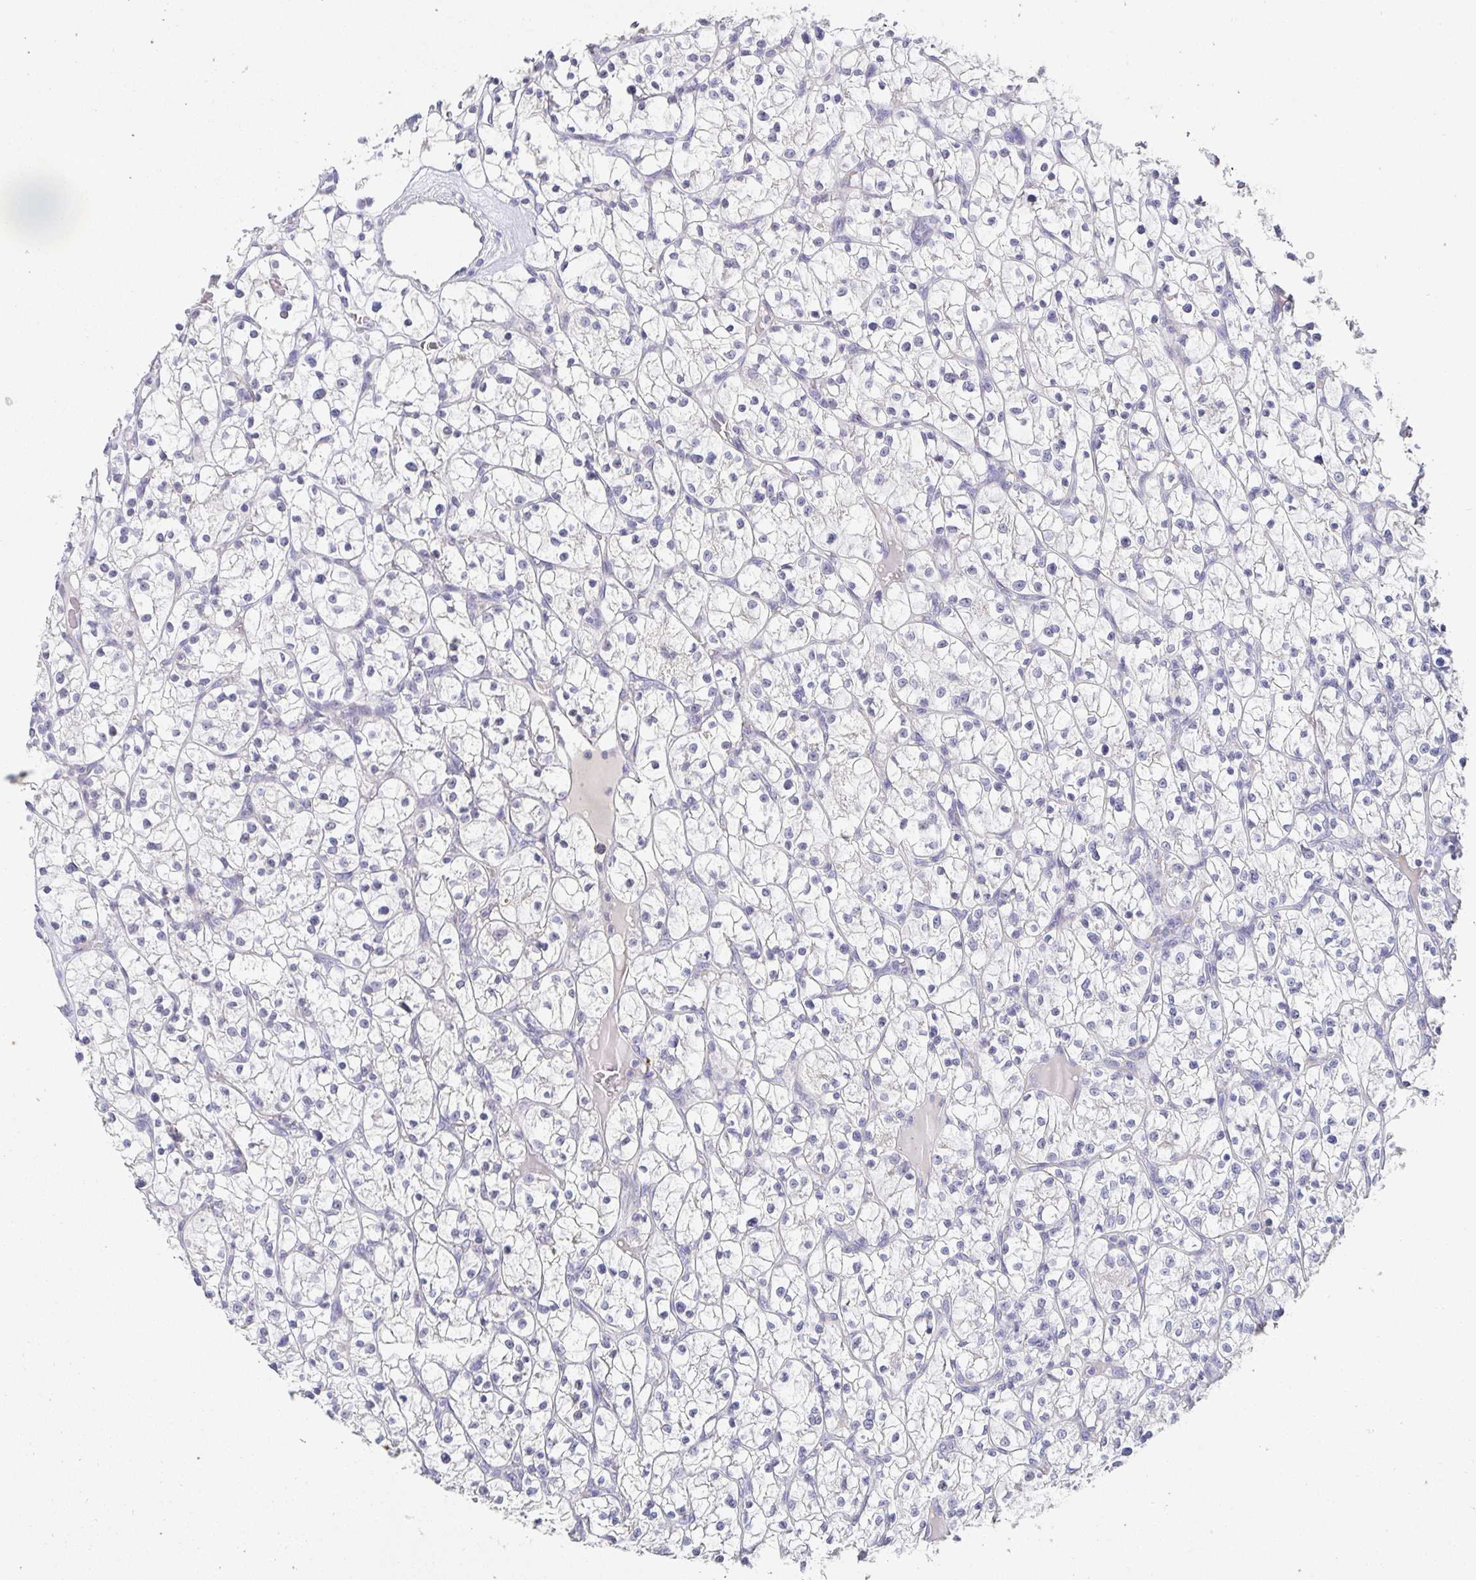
{"staining": {"intensity": "negative", "quantity": "none", "location": "none"}, "tissue": "renal cancer", "cell_type": "Tumor cells", "image_type": "cancer", "snomed": [{"axis": "morphology", "description": "Adenocarcinoma, NOS"}, {"axis": "topography", "description": "Kidney"}], "caption": "High power microscopy histopathology image of an IHC micrograph of renal cancer (adenocarcinoma), revealing no significant positivity in tumor cells.", "gene": "PDX1", "patient": {"sex": "female", "age": 64}}